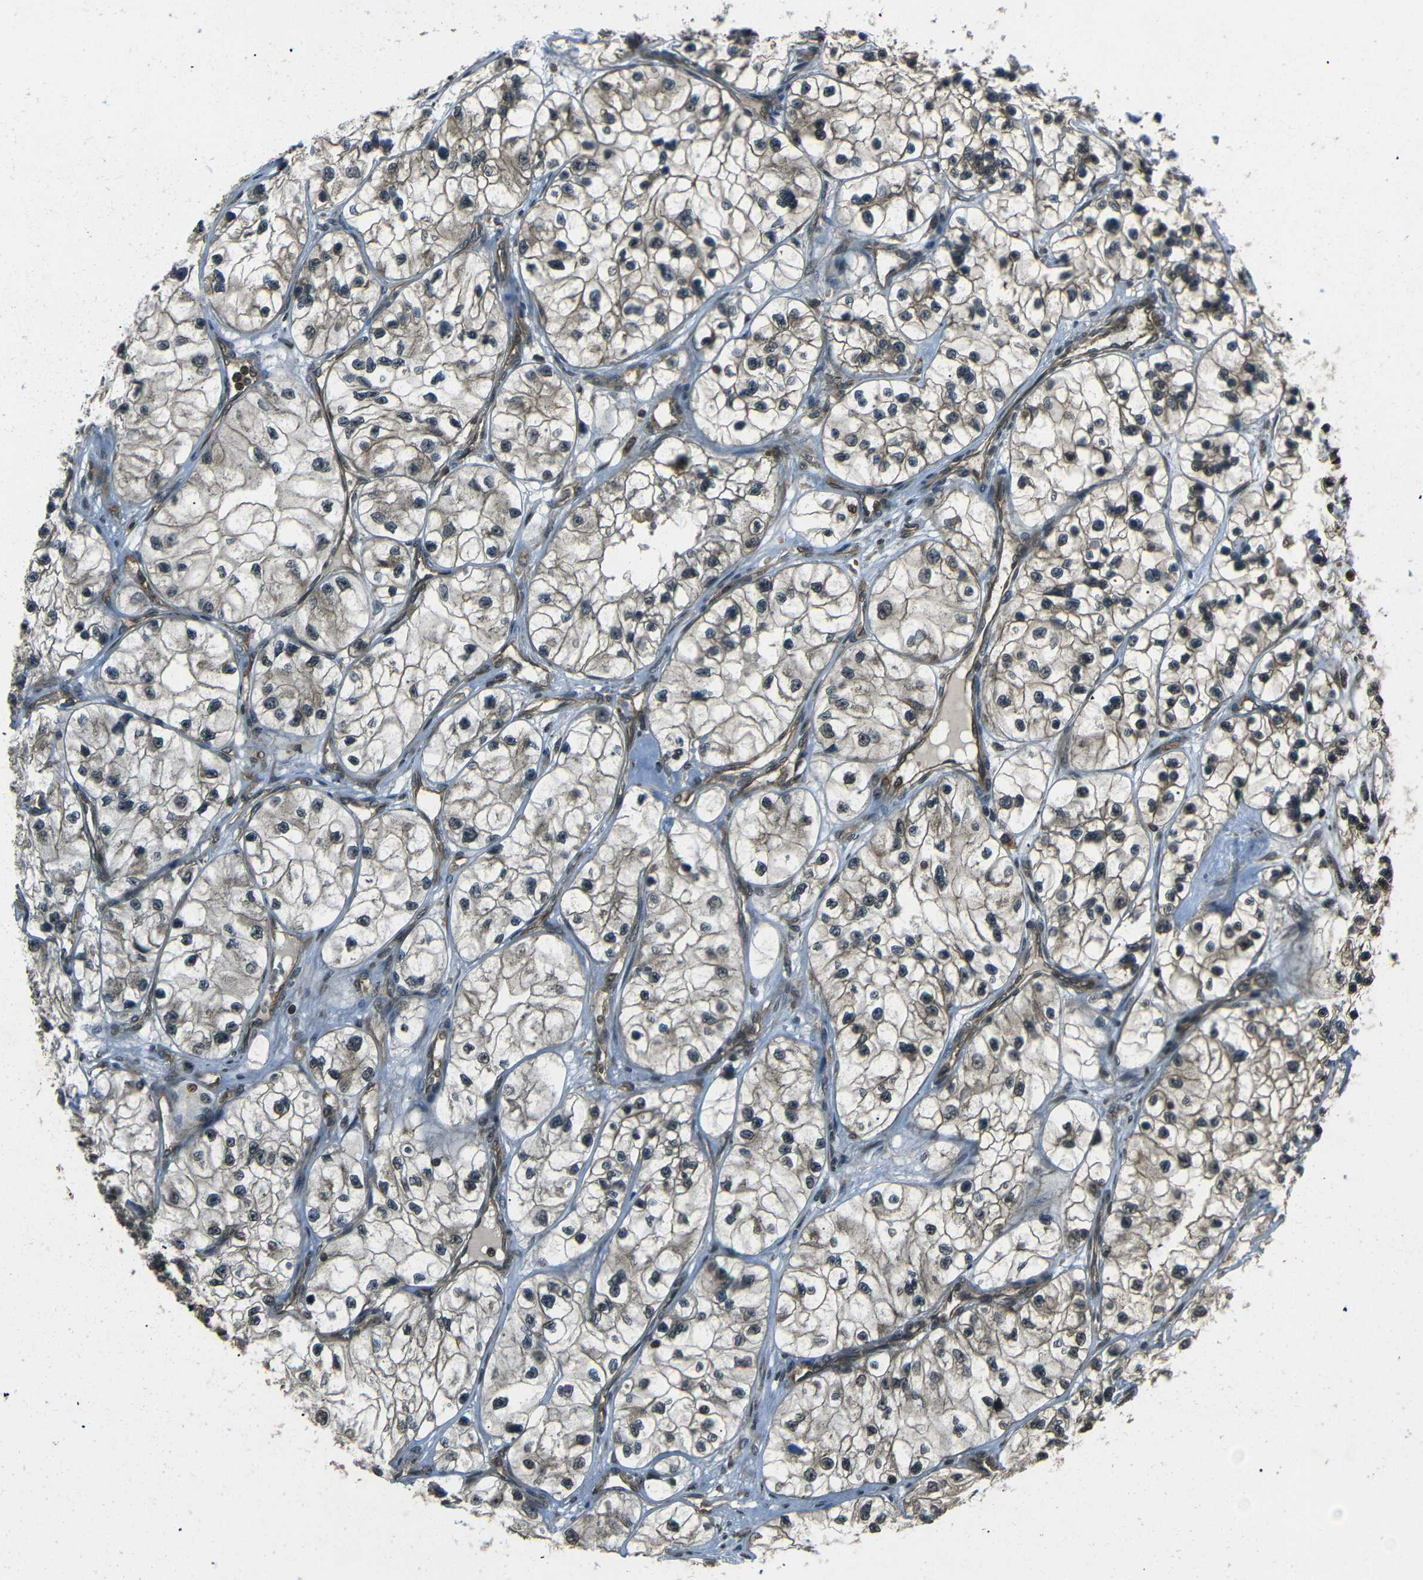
{"staining": {"intensity": "weak", "quantity": "<25%", "location": "cytoplasmic/membranous"}, "tissue": "renal cancer", "cell_type": "Tumor cells", "image_type": "cancer", "snomed": [{"axis": "morphology", "description": "Adenocarcinoma, NOS"}, {"axis": "topography", "description": "Kidney"}], "caption": "Human renal adenocarcinoma stained for a protein using IHC displays no positivity in tumor cells.", "gene": "PLK2", "patient": {"sex": "female", "age": 57}}